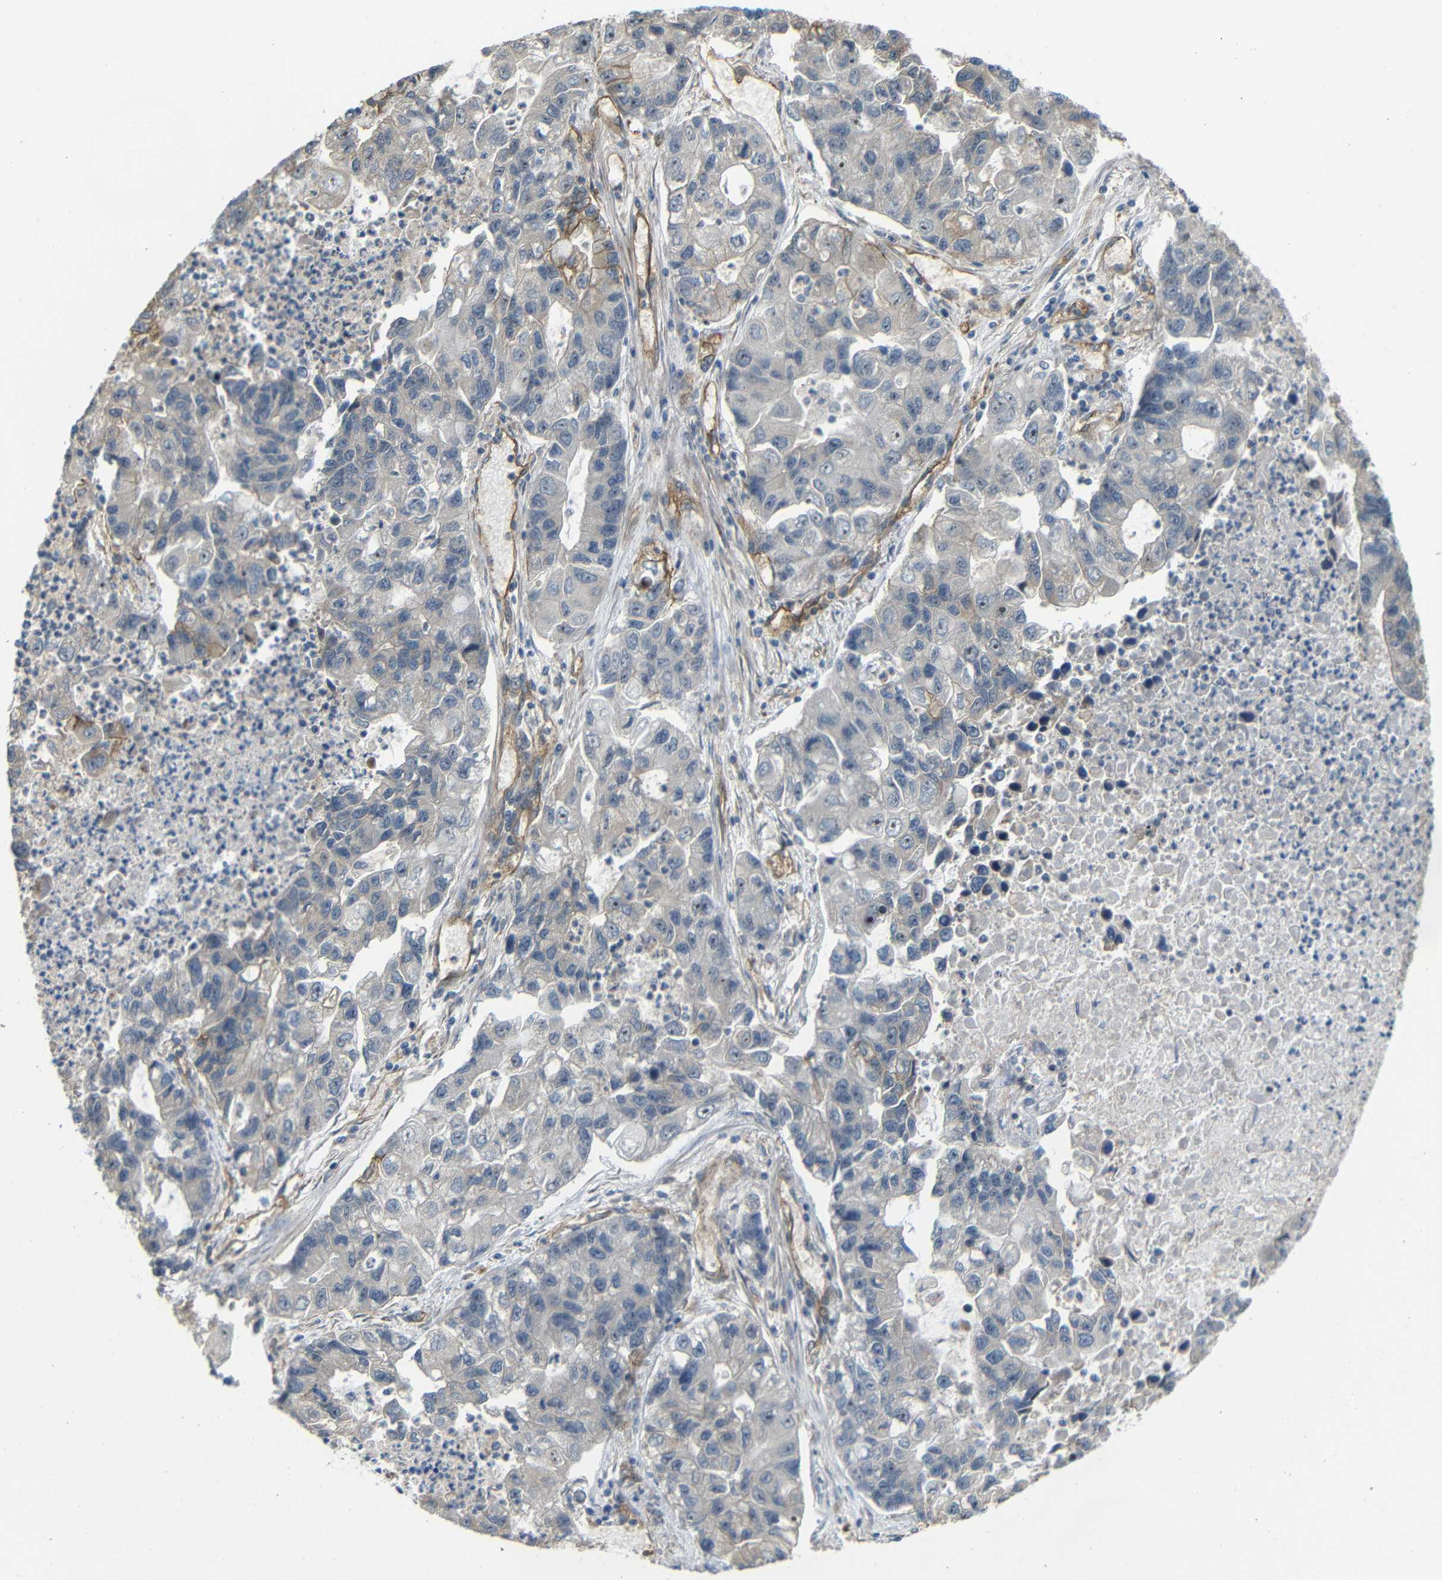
{"staining": {"intensity": "negative", "quantity": "none", "location": "none"}, "tissue": "lung cancer", "cell_type": "Tumor cells", "image_type": "cancer", "snomed": [{"axis": "morphology", "description": "Adenocarcinoma, NOS"}, {"axis": "topography", "description": "Lung"}], "caption": "IHC of lung cancer (adenocarcinoma) reveals no positivity in tumor cells. (IHC, brightfield microscopy, high magnification).", "gene": "RELL1", "patient": {"sex": "female", "age": 51}}